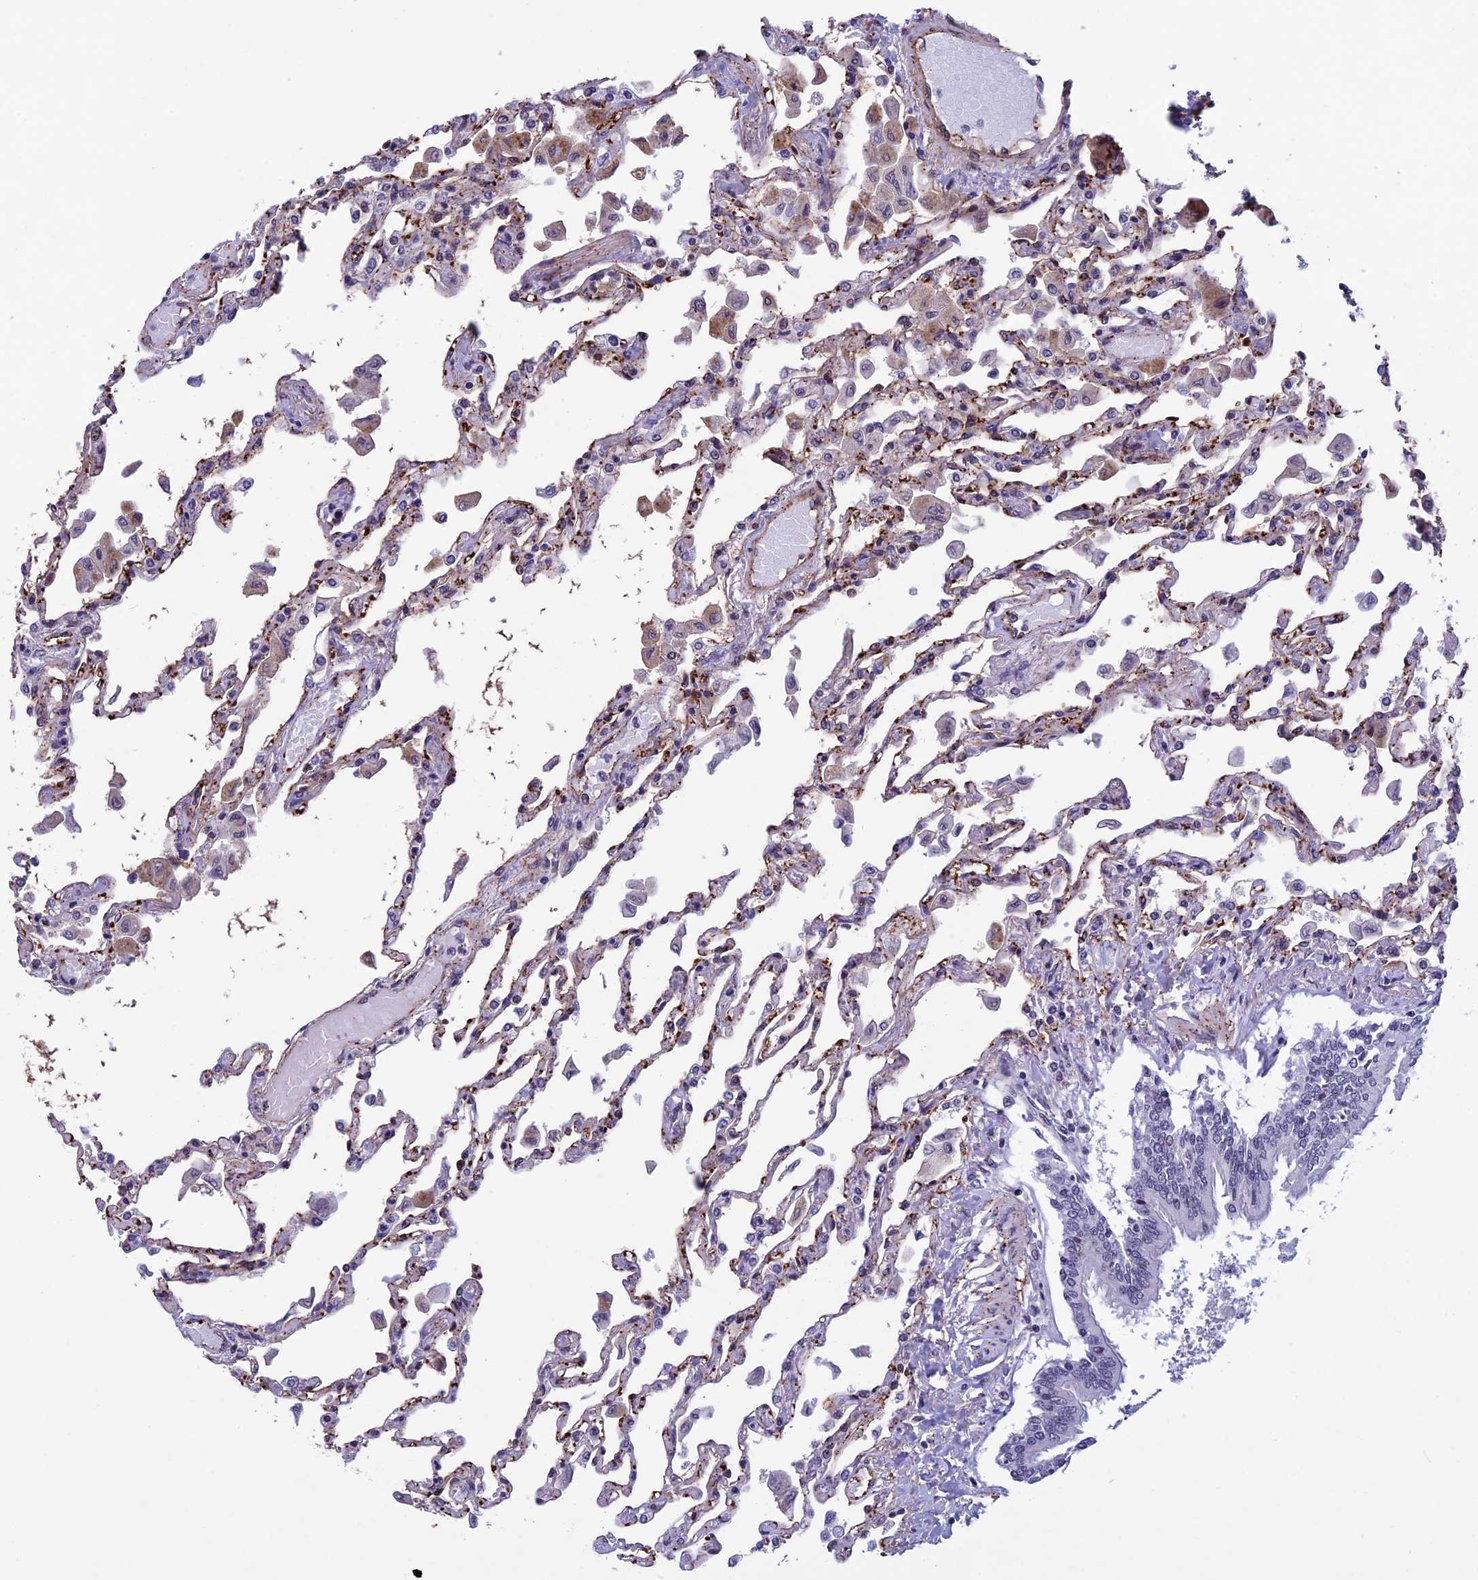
{"staining": {"intensity": "moderate", "quantity": "<25%", "location": "nuclear"}, "tissue": "lung", "cell_type": "Alveolar cells", "image_type": "normal", "snomed": [{"axis": "morphology", "description": "Normal tissue, NOS"}, {"axis": "topography", "description": "Bronchus"}, {"axis": "topography", "description": "Lung"}], "caption": "Immunohistochemistry photomicrograph of benign lung: lung stained using immunohistochemistry exhibits low levels of moderate protein expression localized specifically in the nuclear of alveolar cells, appearing as a nuclear brown color.", "gene": "NIPBL", "patient": {"sex": "female", "age": 49}}